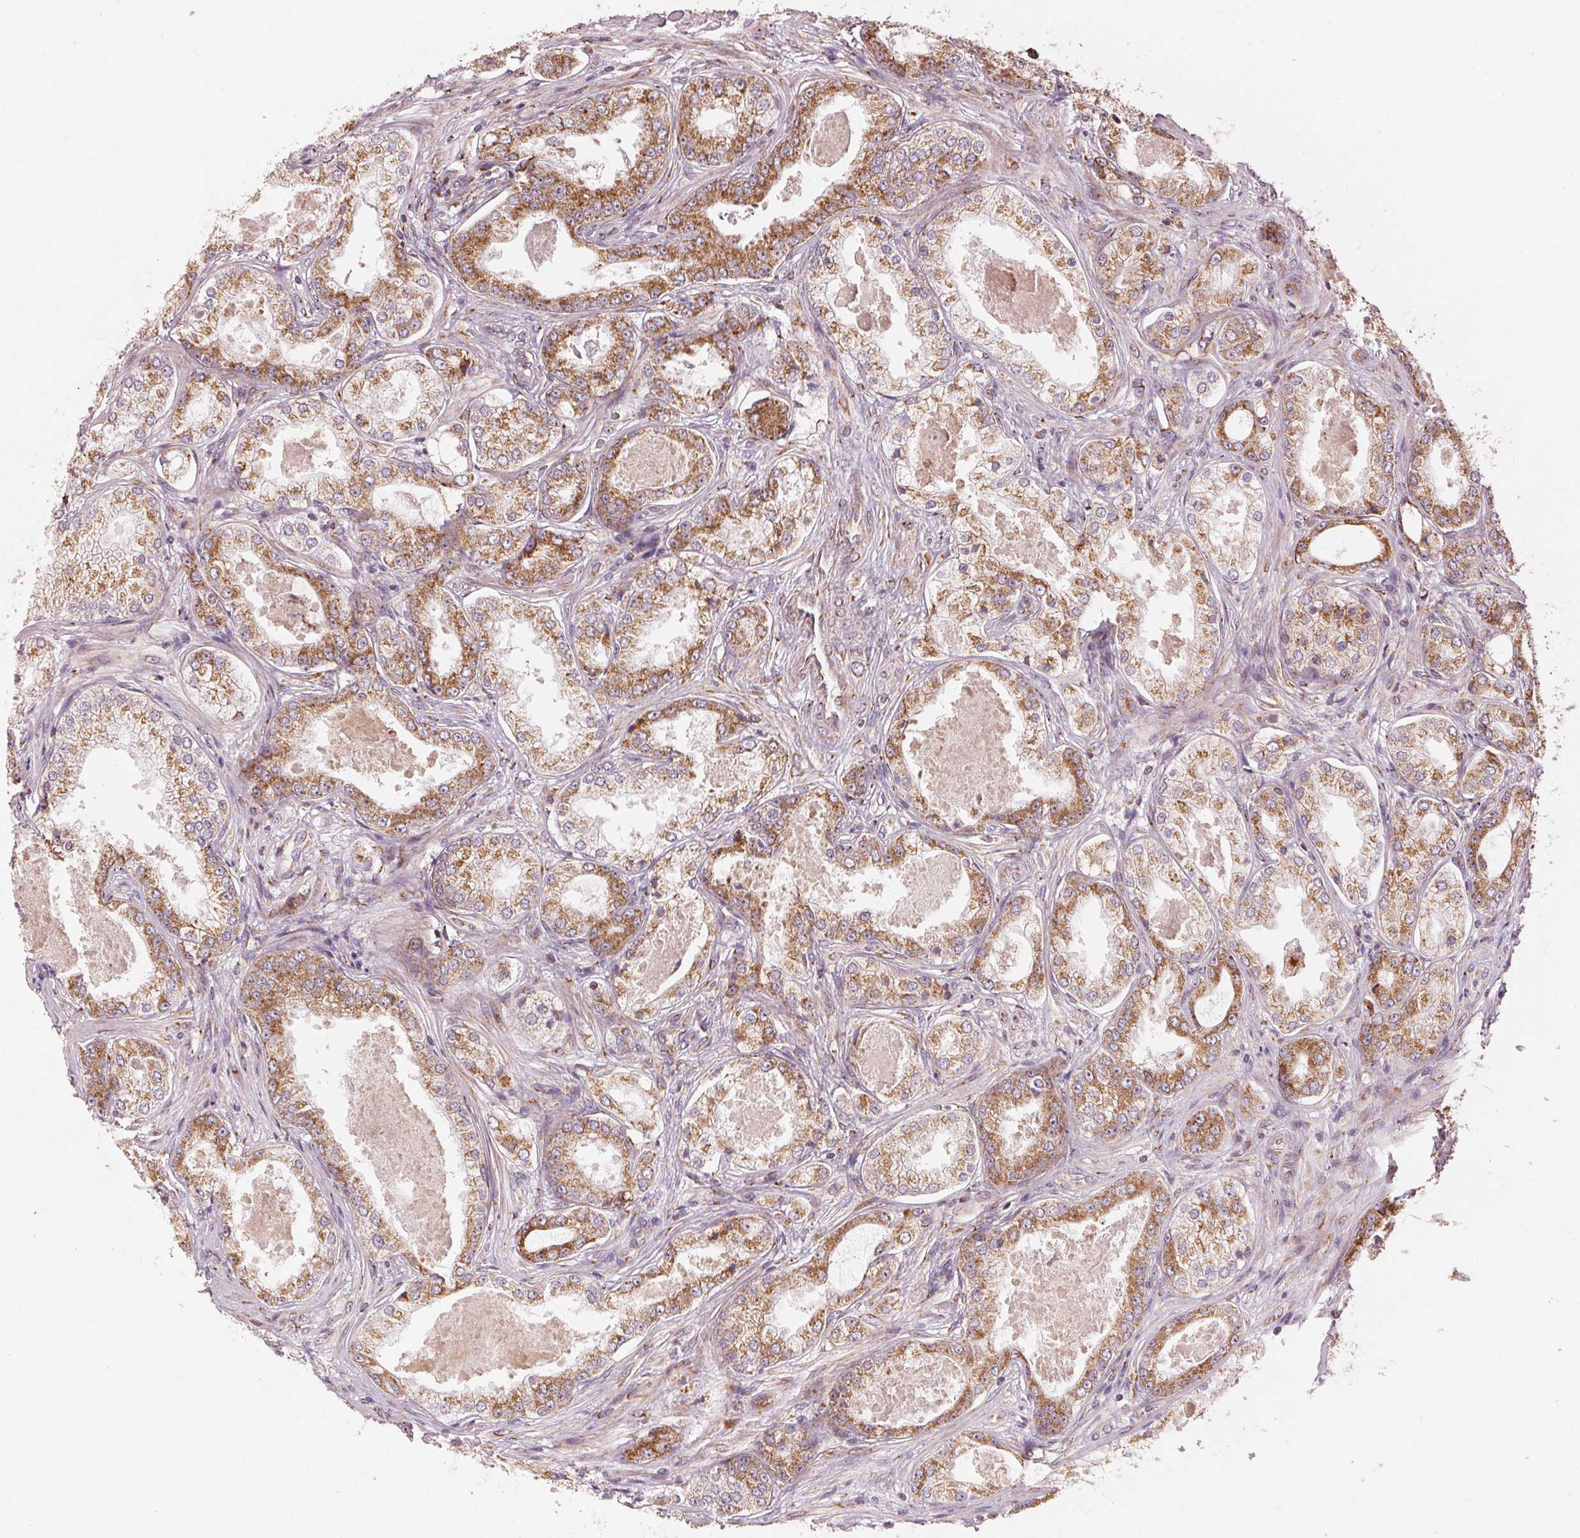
{"staining": {"intensity": "moderate", "quantity": ">75%", "location": "cytoplasmic/membranous"}, "tissue": "prostate cancer", "cell_type": "Tumor cells", "image_type": "cancer", "snomed": [{"axis": "morphology", "description": "Adenocarcinoma, Low grade"}, {"axis": "topography", "description": "Prostate"}], "caption": "An image of human prostate cancer stained for a protein shows moderate cytoplasmic/membranous brown staining in tumor cells.", "gene": "TOMM70", "patient": {"sex": "male", "age": 68}}